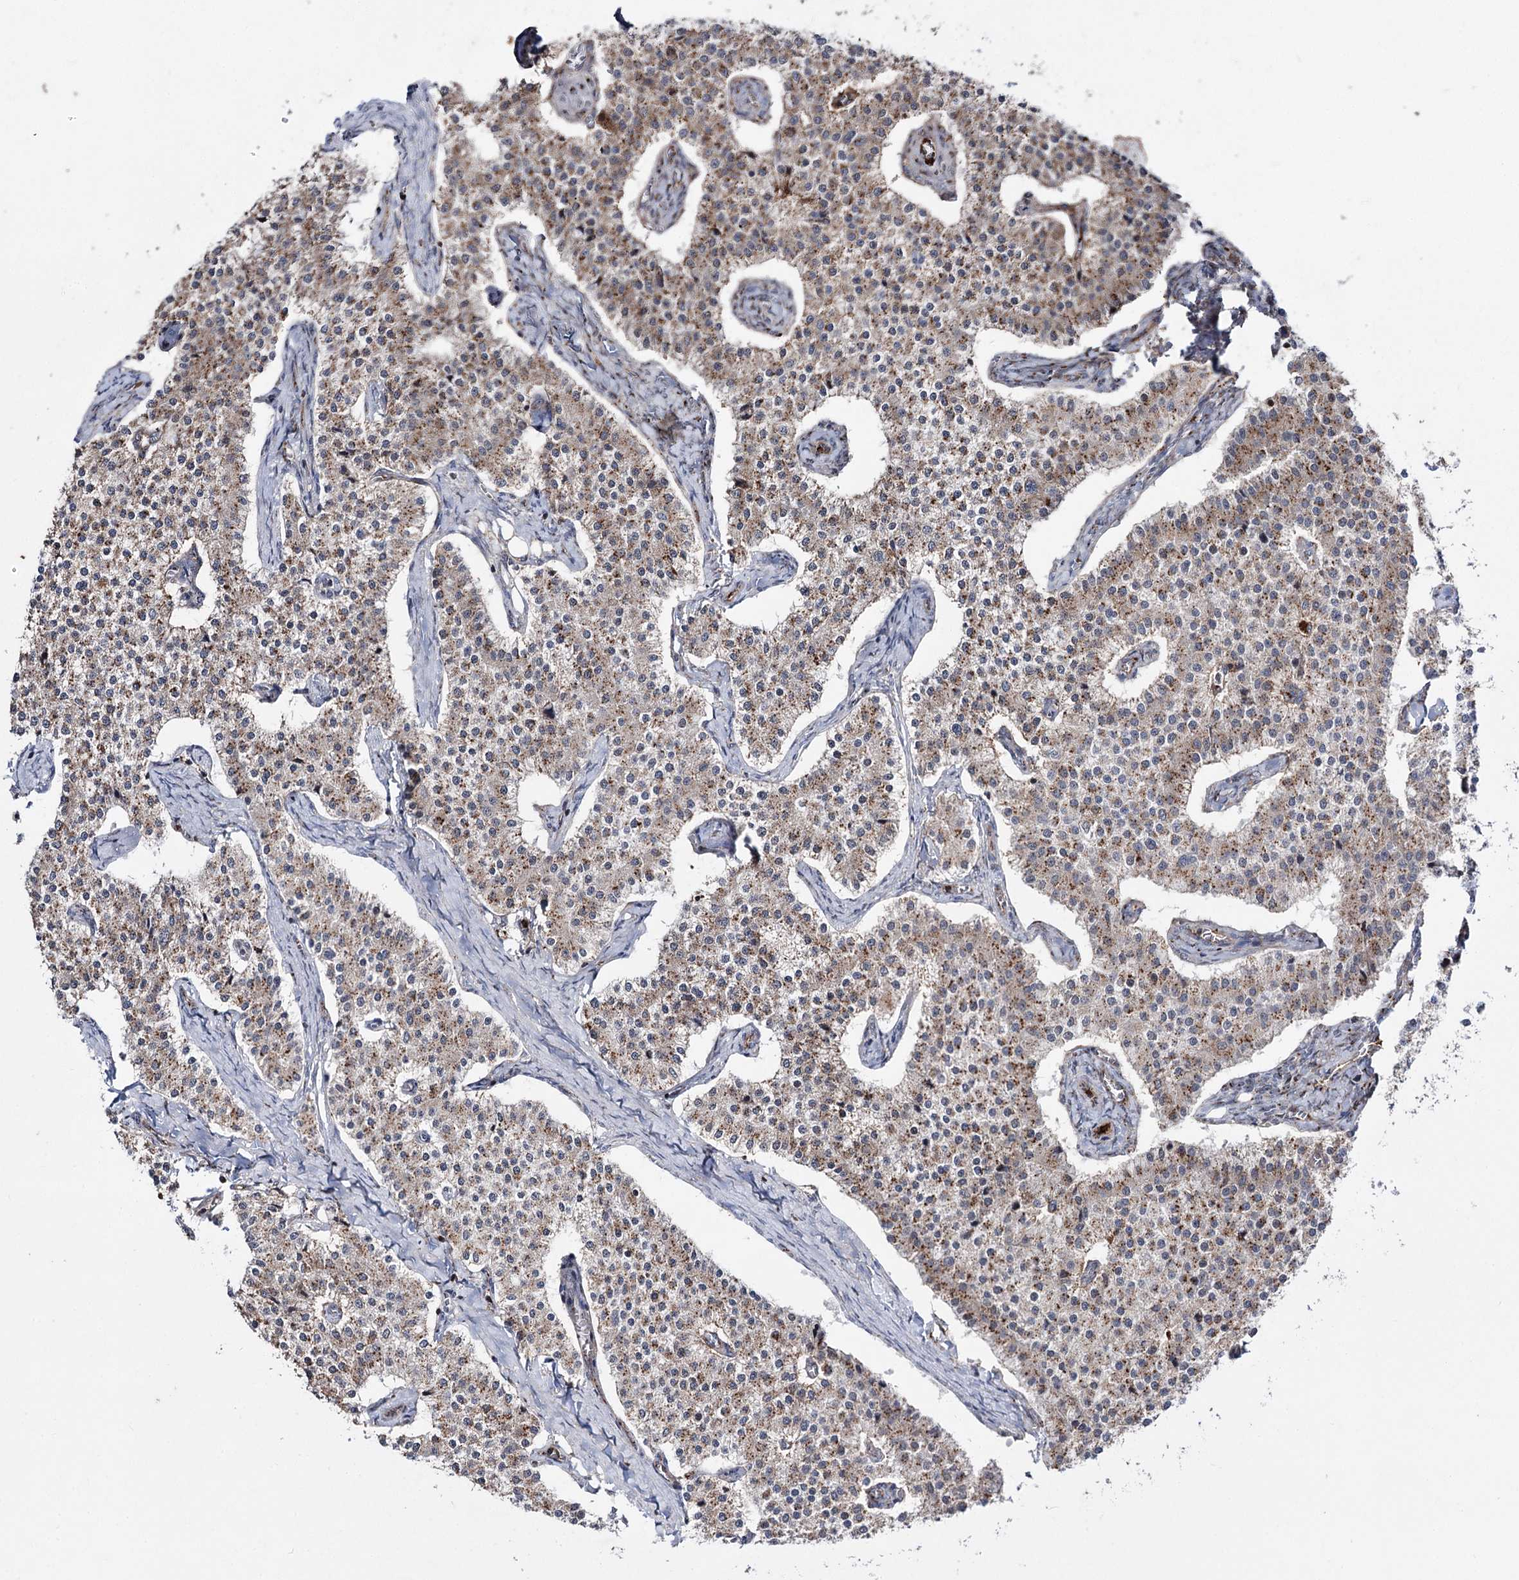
{"staining": {"intensity": "strong", "quantity": "25%-75%", "location": "cytoplasmic/membranous"}, "tissue": "carcinoid", "cell_type": "Tumor cells", "image_type": "cancer", "snomed": [{"axis": "morphology", "description": "Carcinoid, malignant, NOS"}, {"axis": "topography", "description": "Colon"}], "caption": "Immunohistochemistry (IHC) micrograph of neoplastic tissue: human malignant carcinoid stained using IHC demonstrates high levels of strong protein expression localized specifically in the cytoplasmic/membranous of tumor cells, appearing as a cytoplasmic/membranous brown color.", "gene": "ARHGAP20", "patient": {"sex": "female", "age": 52}}